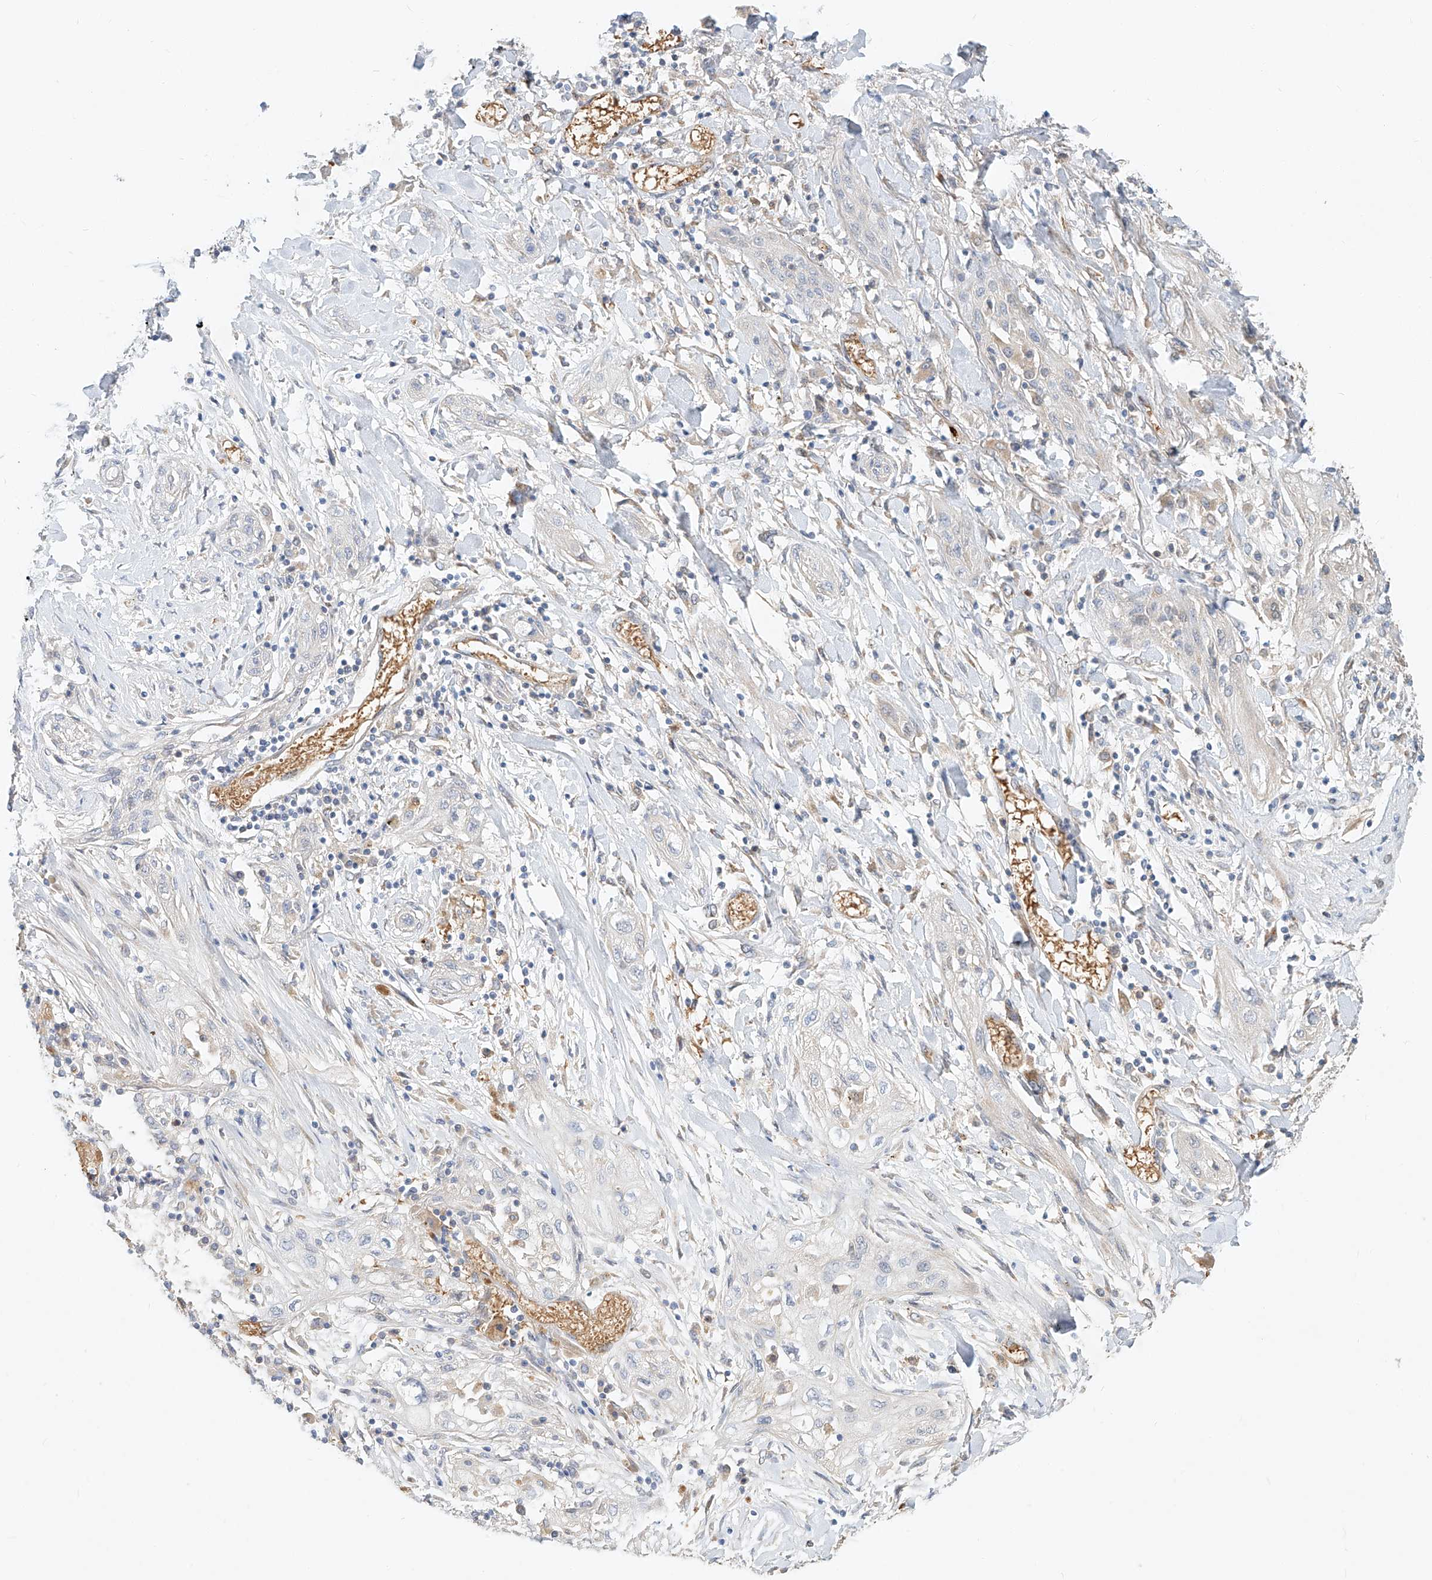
{"staining": {"intensity": "negative", "quantity": "none", "location": "none"}, "tissue": "lung cancer", "cell_type": "Tumor cells", "image_type": "cancer", "snomed": [{"axis": "morphology", "description": "Squamous cell carcinoma, NOS"}, {"axis": "topography", "description": "Lung"}], "caption": "IHC micrograph of human lung cancer stained for a protein (brown), which reveals no staining in tumor cells.", "gene": "SYTL3", "patient": {"sex": "female", "age": 47}}